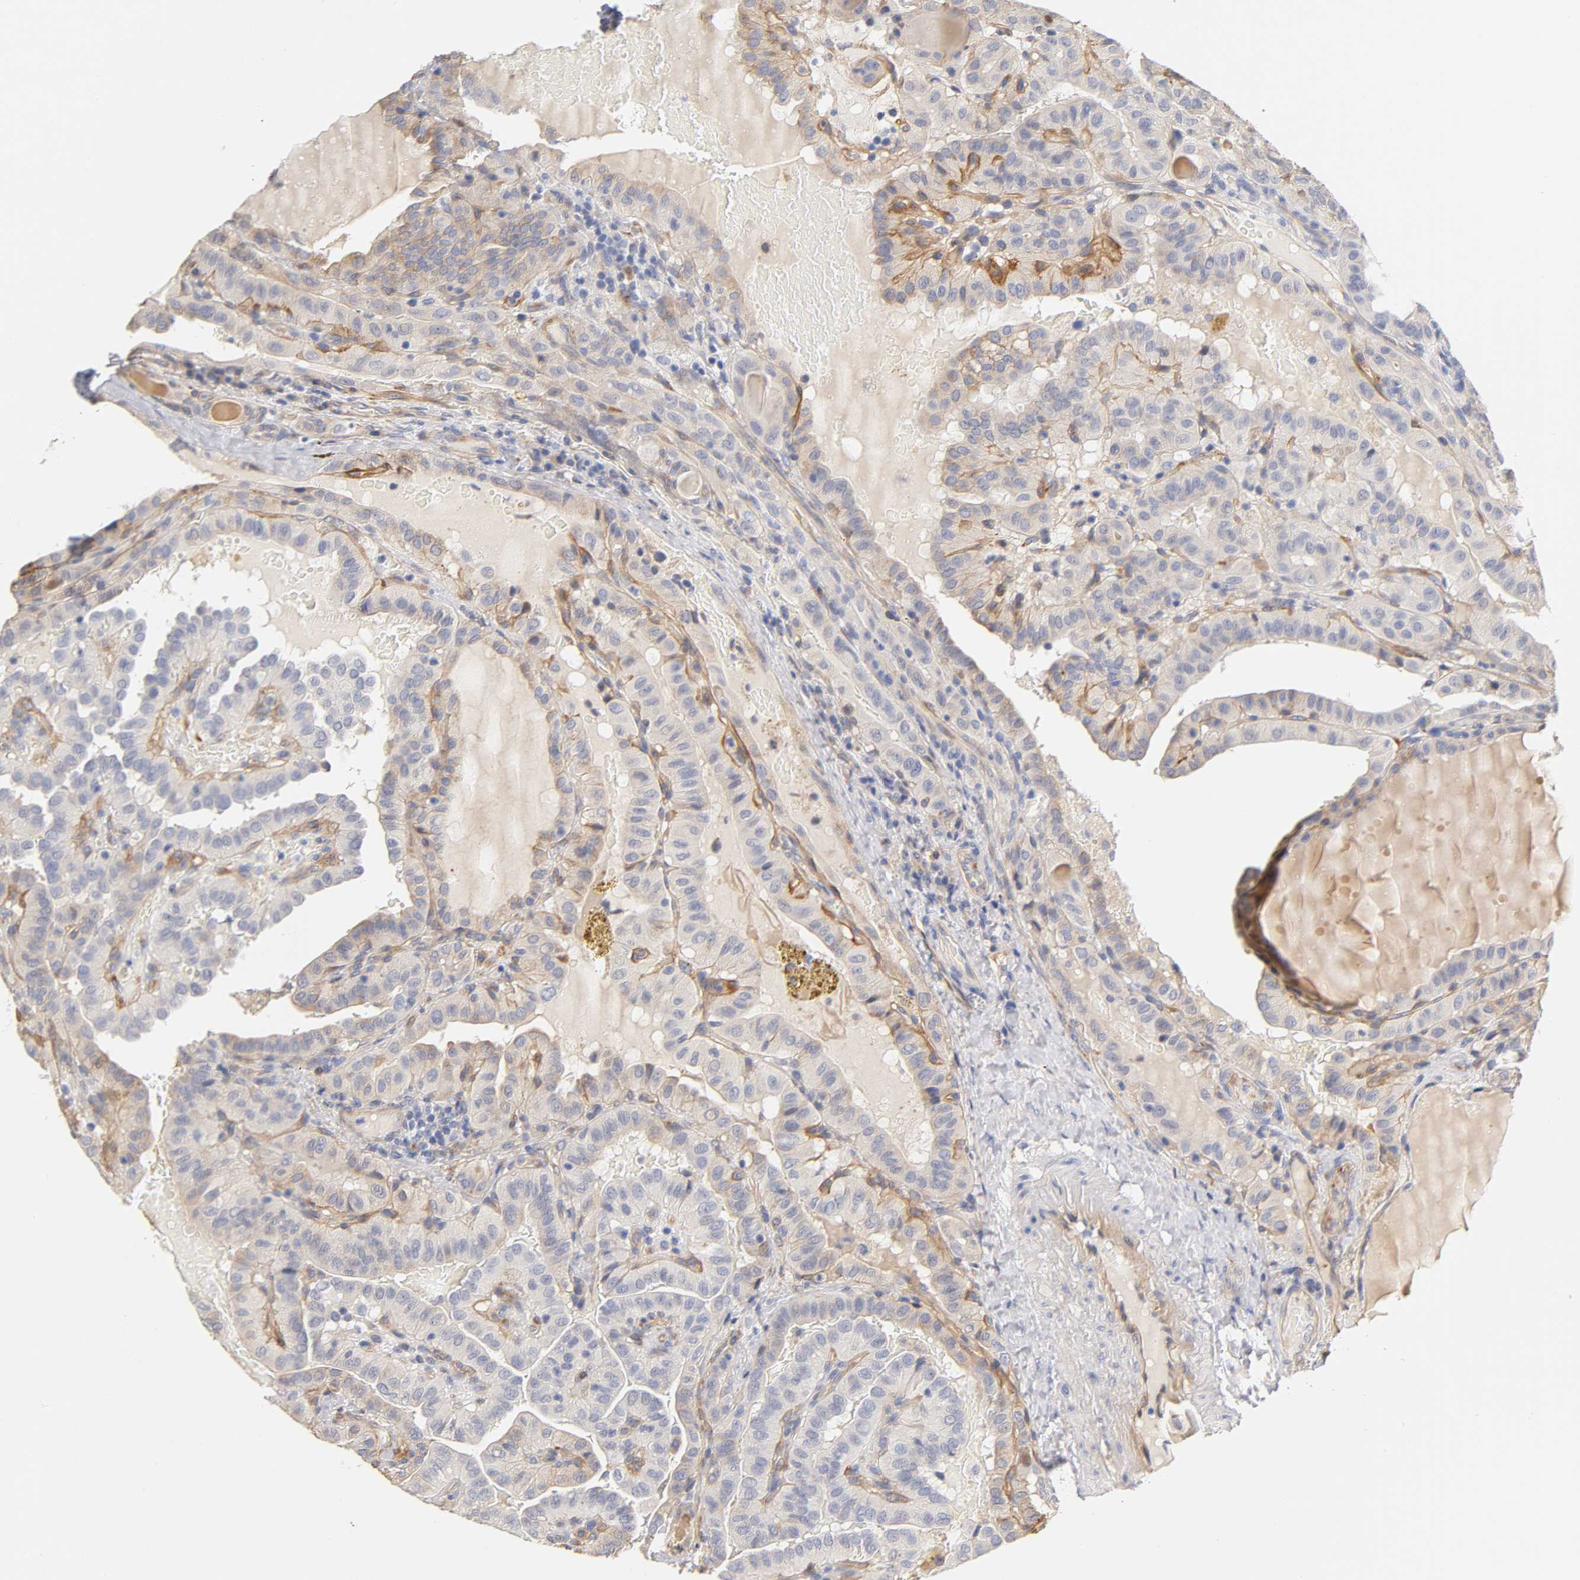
{"staining": {"intensity": "negative", "quantity": "none", "location": "none"}, "tissue": "thyroid cancer", "cell_type": "Tumor cells", "image_type": "cancer", "snomed": [{"axis": "morphology", "description": "Papillary adenocarcinoma, NOS"}, {"axis": "topography", "description": "Thyroid gland"}], "caption": "This is an immunohistochemistry histopathology image of human thyroid cancer (papillary adenocarcinoma). There is no expression in tumor cells.", "gene": "LAMB1", "patient": {"sex": "male", "age": 77}}